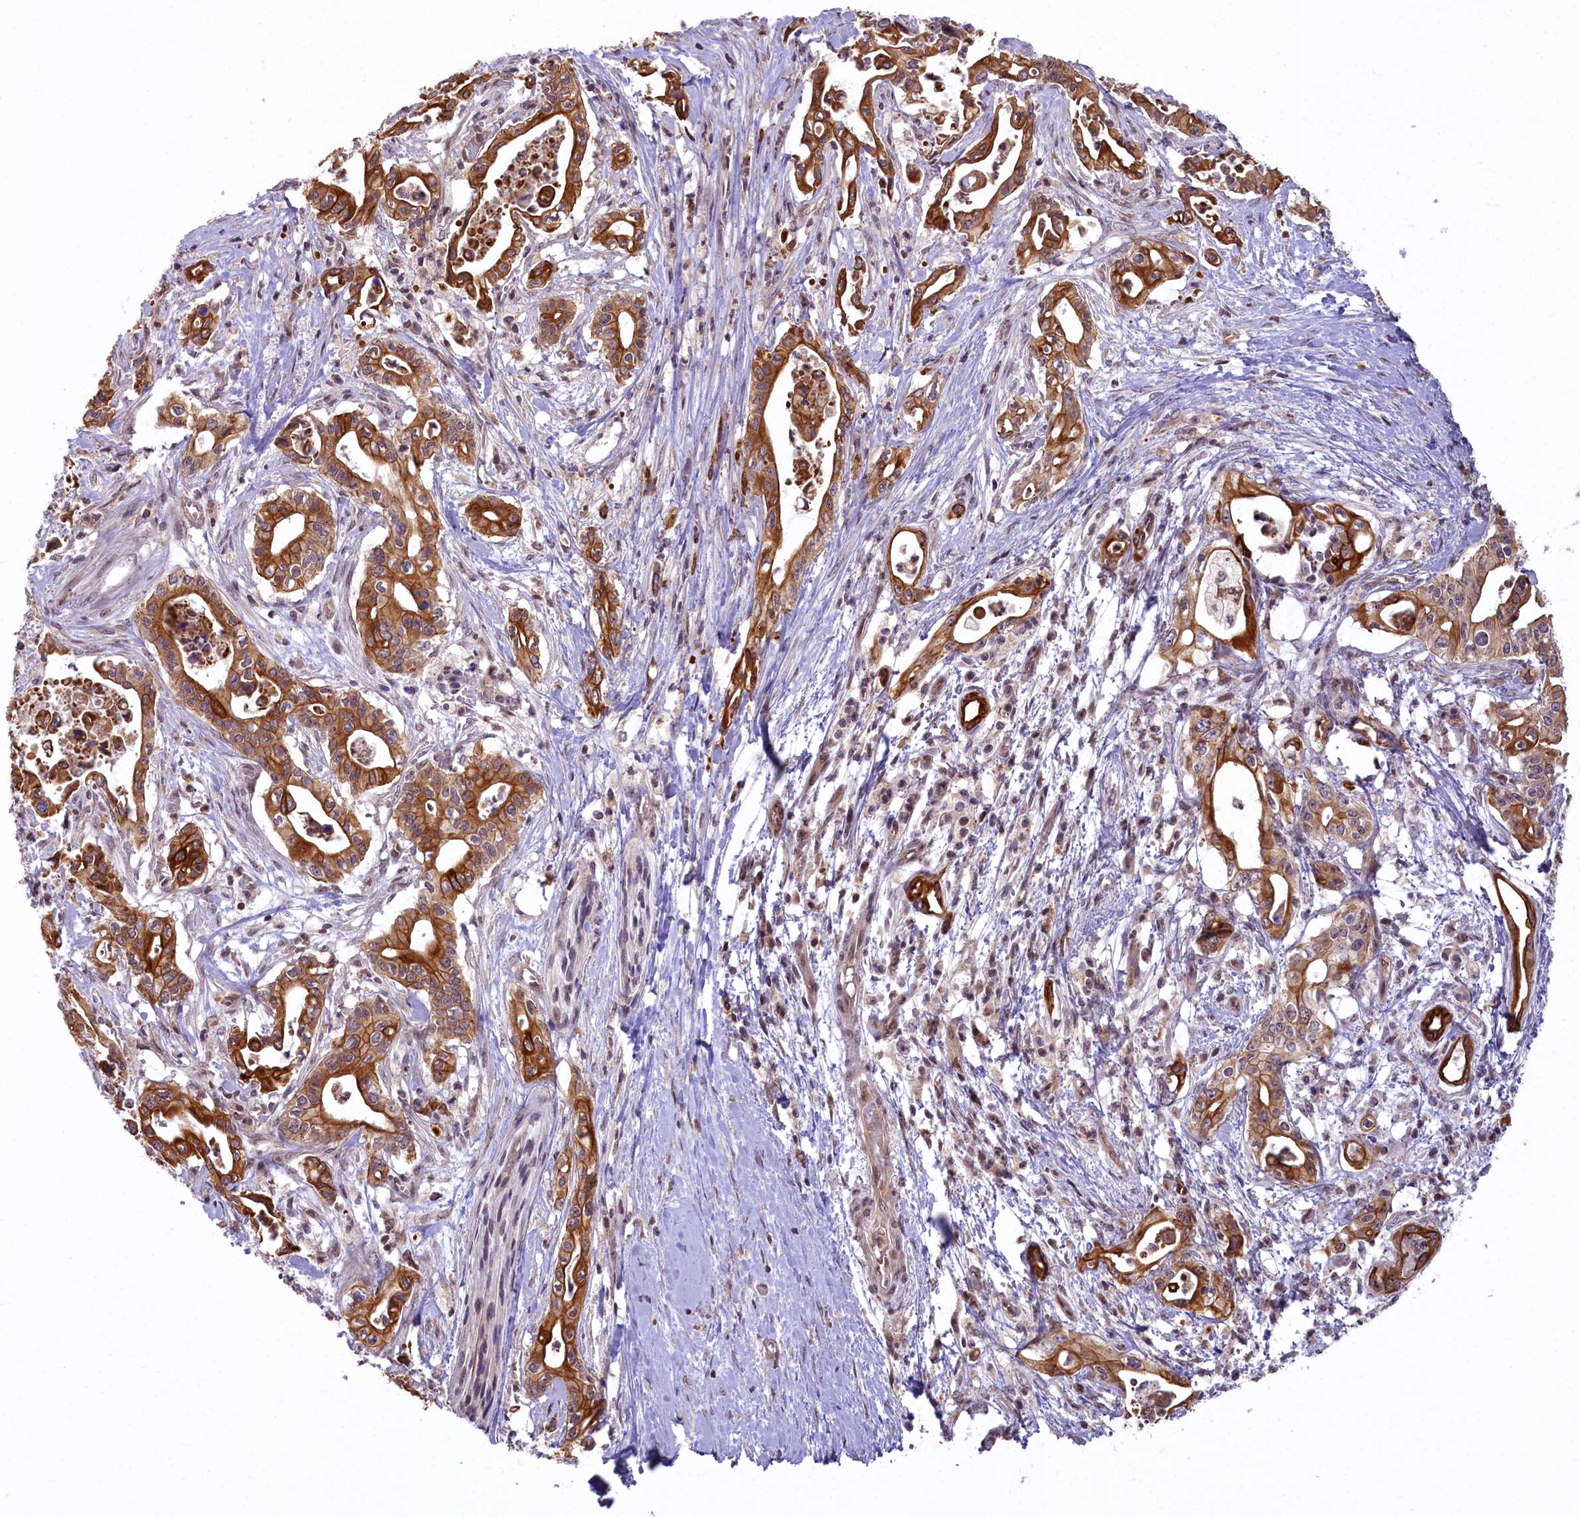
{"staining": {"intensity": "strong", "quantity": ">75%", "location": "cytoplasmic/membranous"}, "tissue": "pancreatic cancer", "cell_type": "Tumor cells", "image_type": "cancer", "snomed": [{"axis": "morphology", "description": "Adenocarcinoma, NOS"}, {"axis": "topography", "description": "Pancreas"}], "caption": "This histopathology image exhibits immunohistochemistry staining of pancreatic cancer, with high strong cytoplasmic/membranous positivity in about >75% of tumor cells.", "gene": "CARD8", "patient": {"sex": "female", "age": 77}}